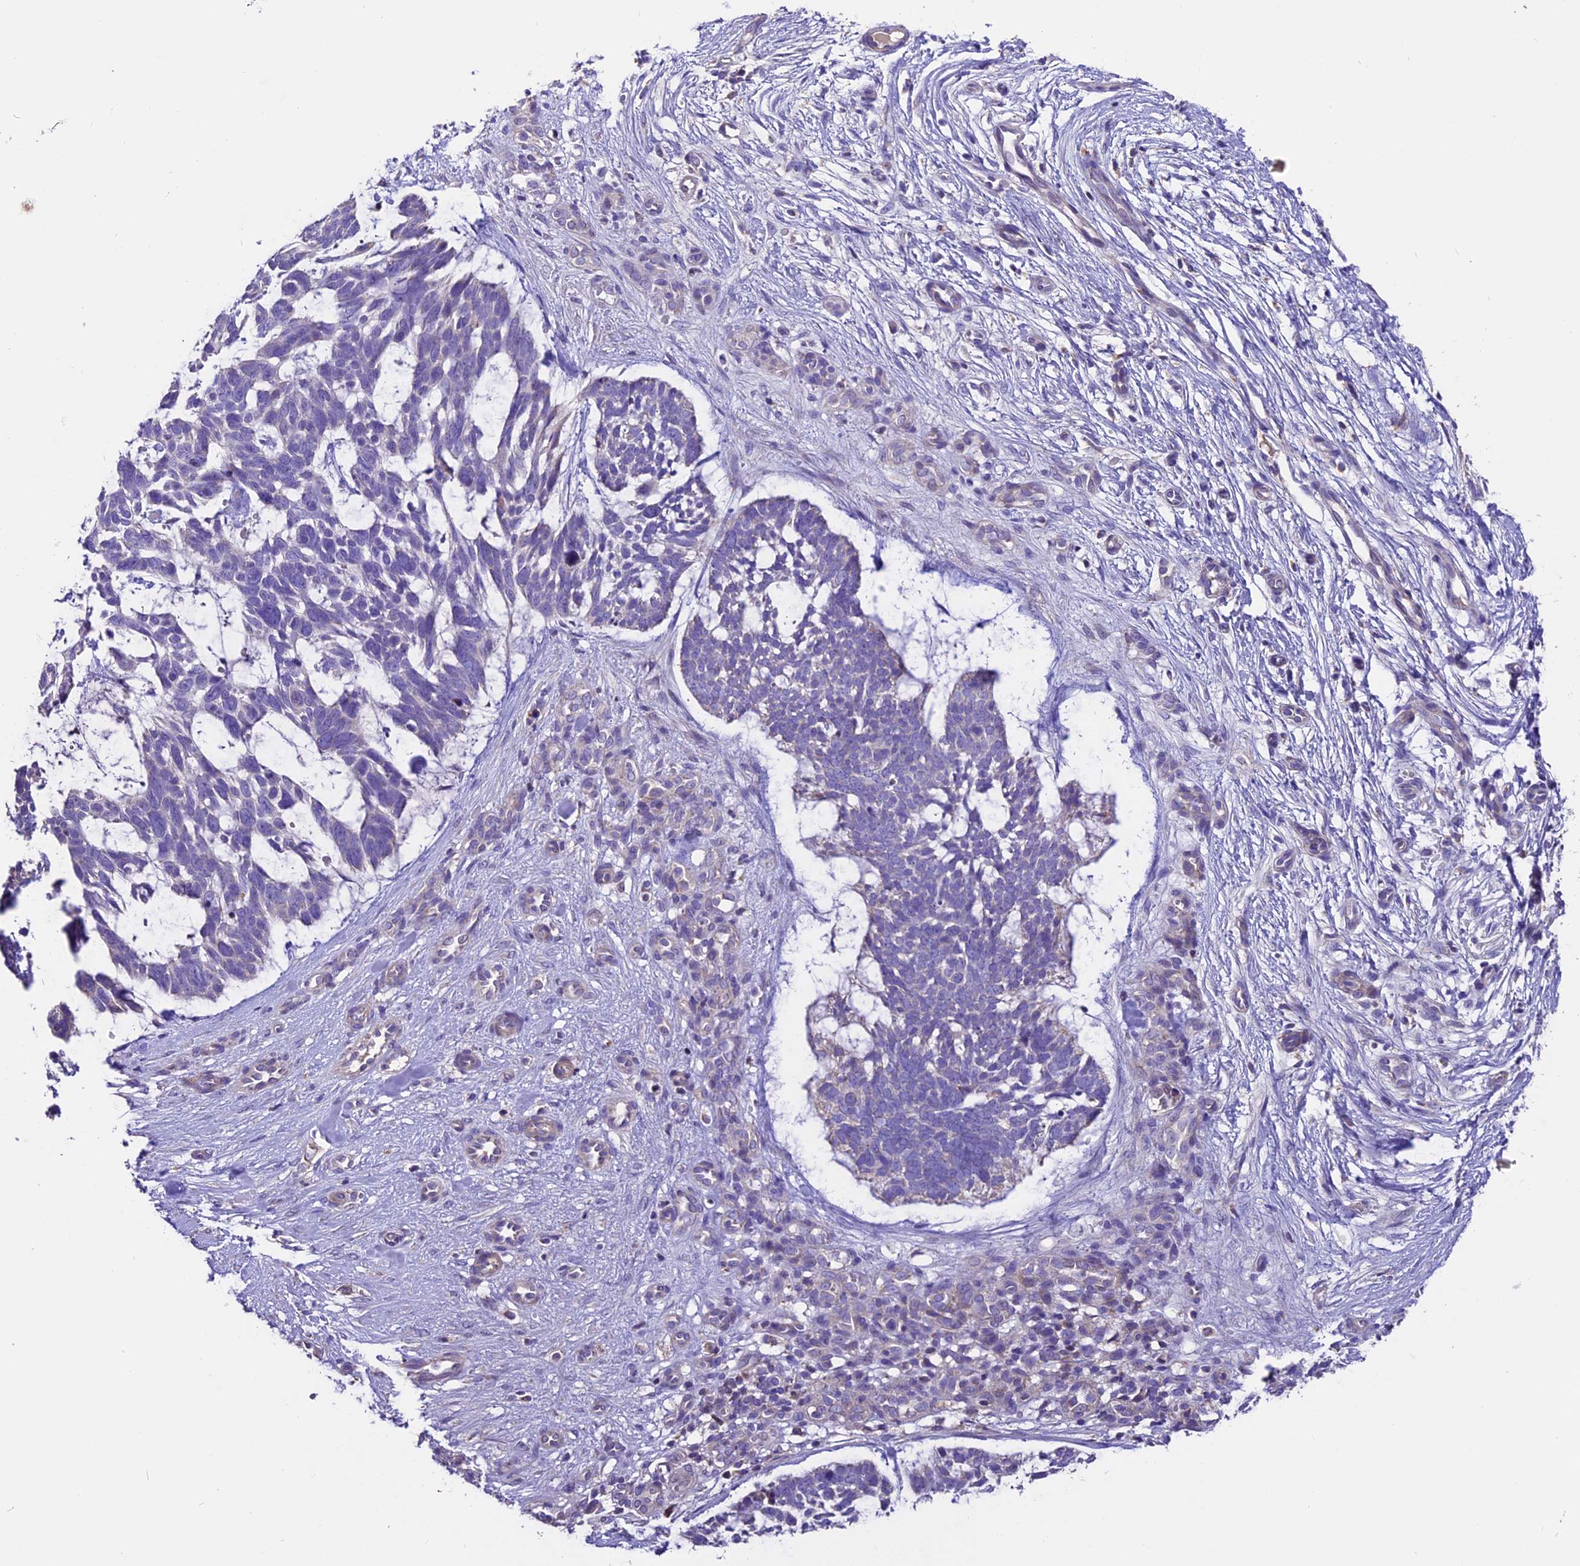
{"staining": {"intensity": "negative", "quantity": "none", "location": "none"}, "tissue": "skin cancer", "cell_type": "Tumor cells", "image_type": "cancer", "snomed": [{"axis": "morphology", "description": "Basal cell carcinoma"}, {"axis": "topography", "description": "Skin"}], "caption": "This is an immunohistochemistry image of skin basal cell carcinoma. There is no positivity in tumor cells.", "gene": "DDX28", "patient": {"sex": "male", "age": 88}}